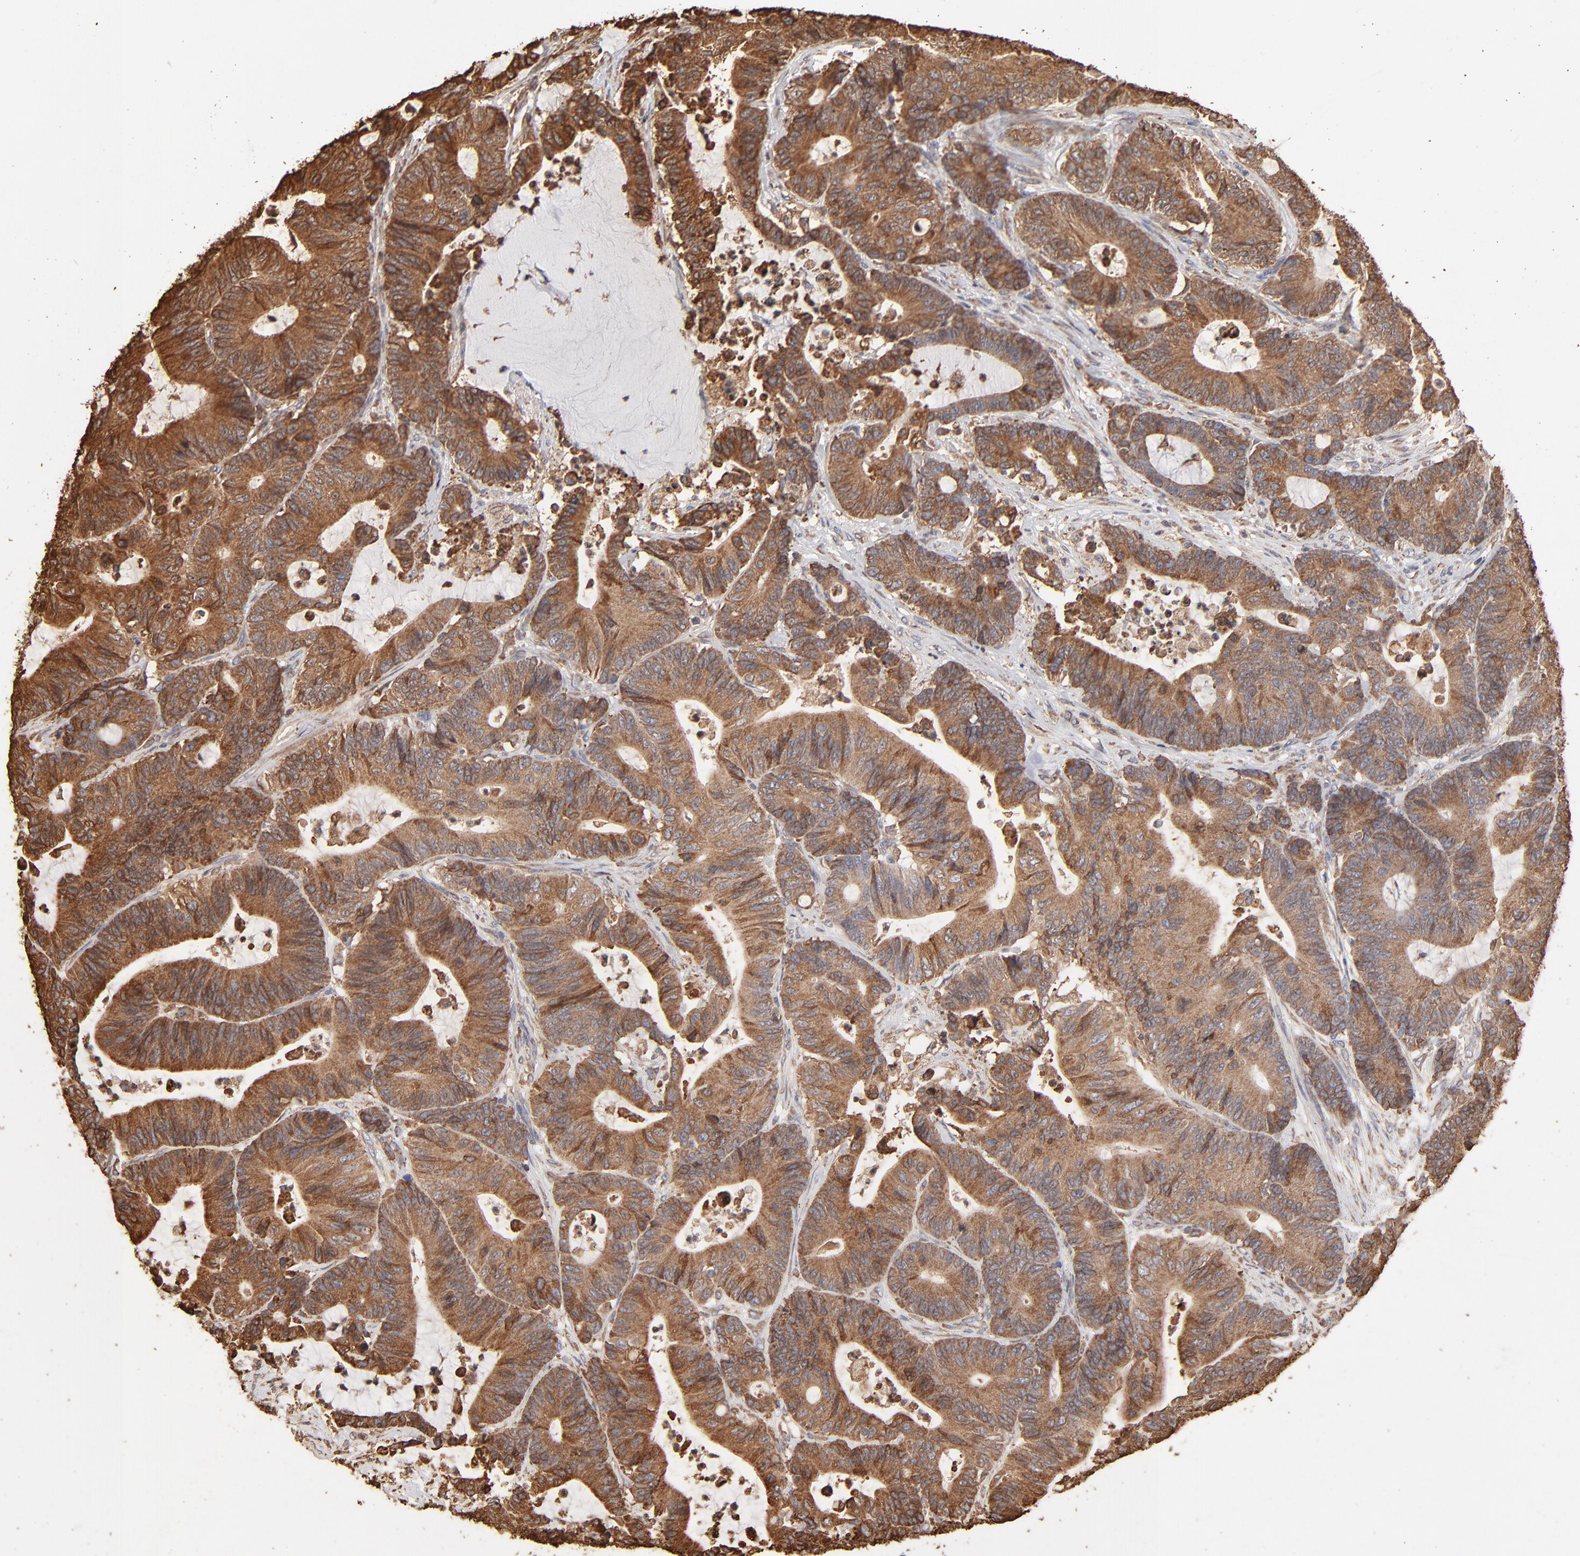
{"staining": {"intensity": "moderate", "quantity": ">75%", "location": "cytoplasmic/membranous"}, "tissue": "colorectal cancer", "cell_type": "Tumor cells", "image_type": "cancer", "snomed": [{"axis": "morphology", "description": "Adenocarcinoma, NOS"}, {"axis": "topography", "description": "Colon"}], "caption": "Protein staining reveals moderate cytoplasmic/membranous expression in approximately >75% of tumor cells in adenocarcinoma (colorectal).", "gene": "PDIA3", "patient": {"sex": "female", "age": 84}}